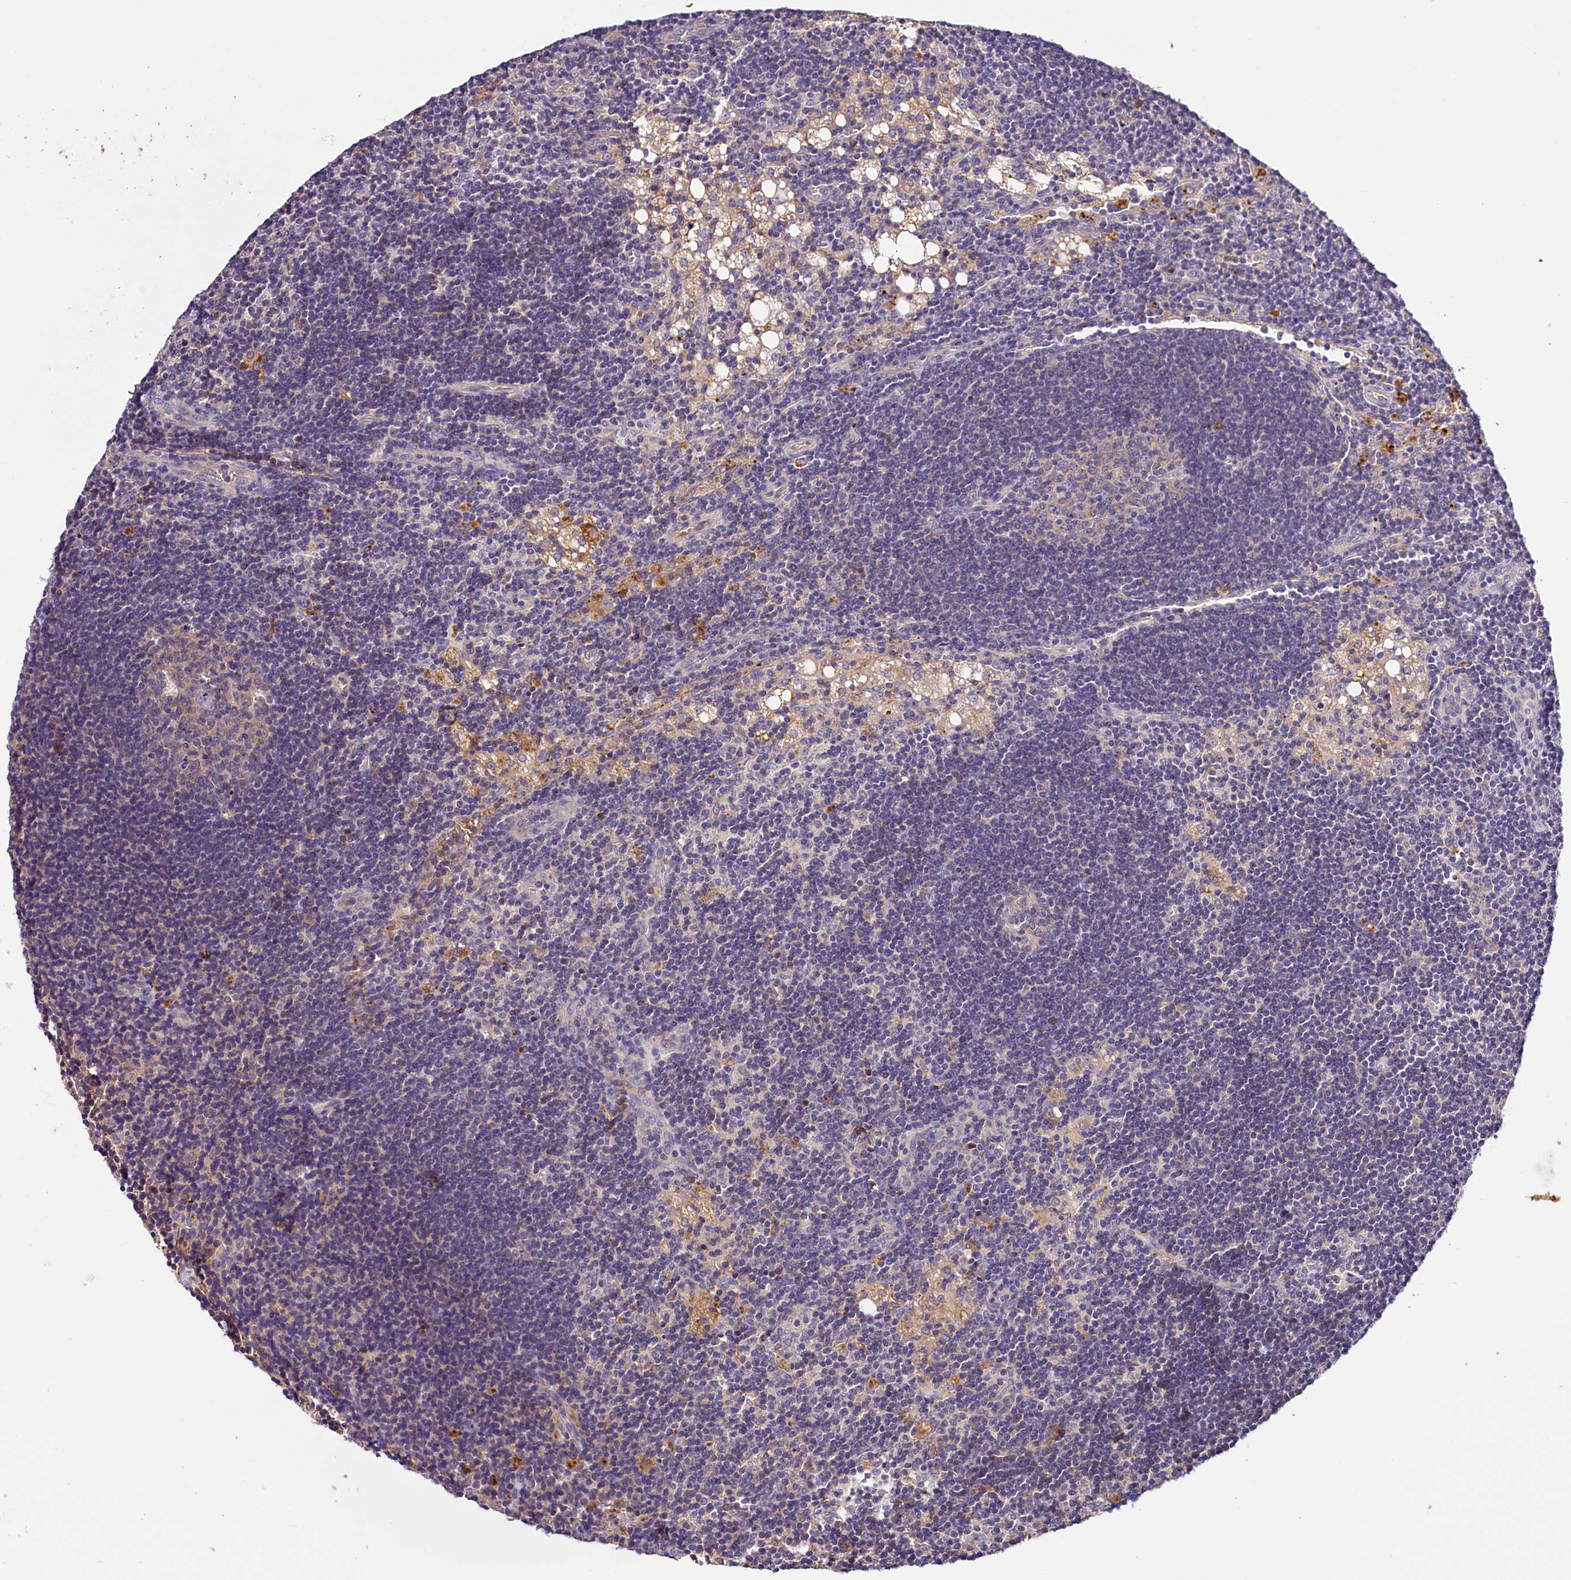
{"staining": {"intensity": "negative", "quantity": "none", "location": "none"}, "tissue": "lymph node", "cell_type": "Germinal center cells", "image_type": "normal", "snomed": [{"axis": "morphology", "description": "Normal tissue, NOS"}, {"axis": "topography", "description": "Lymph node"}], "caption": "Immunohistochemistry of normal lymph node exhibits no staining in germinal center cells.", "gene": "ARMC6", "patient": {"sex": "male", "age": 24}}